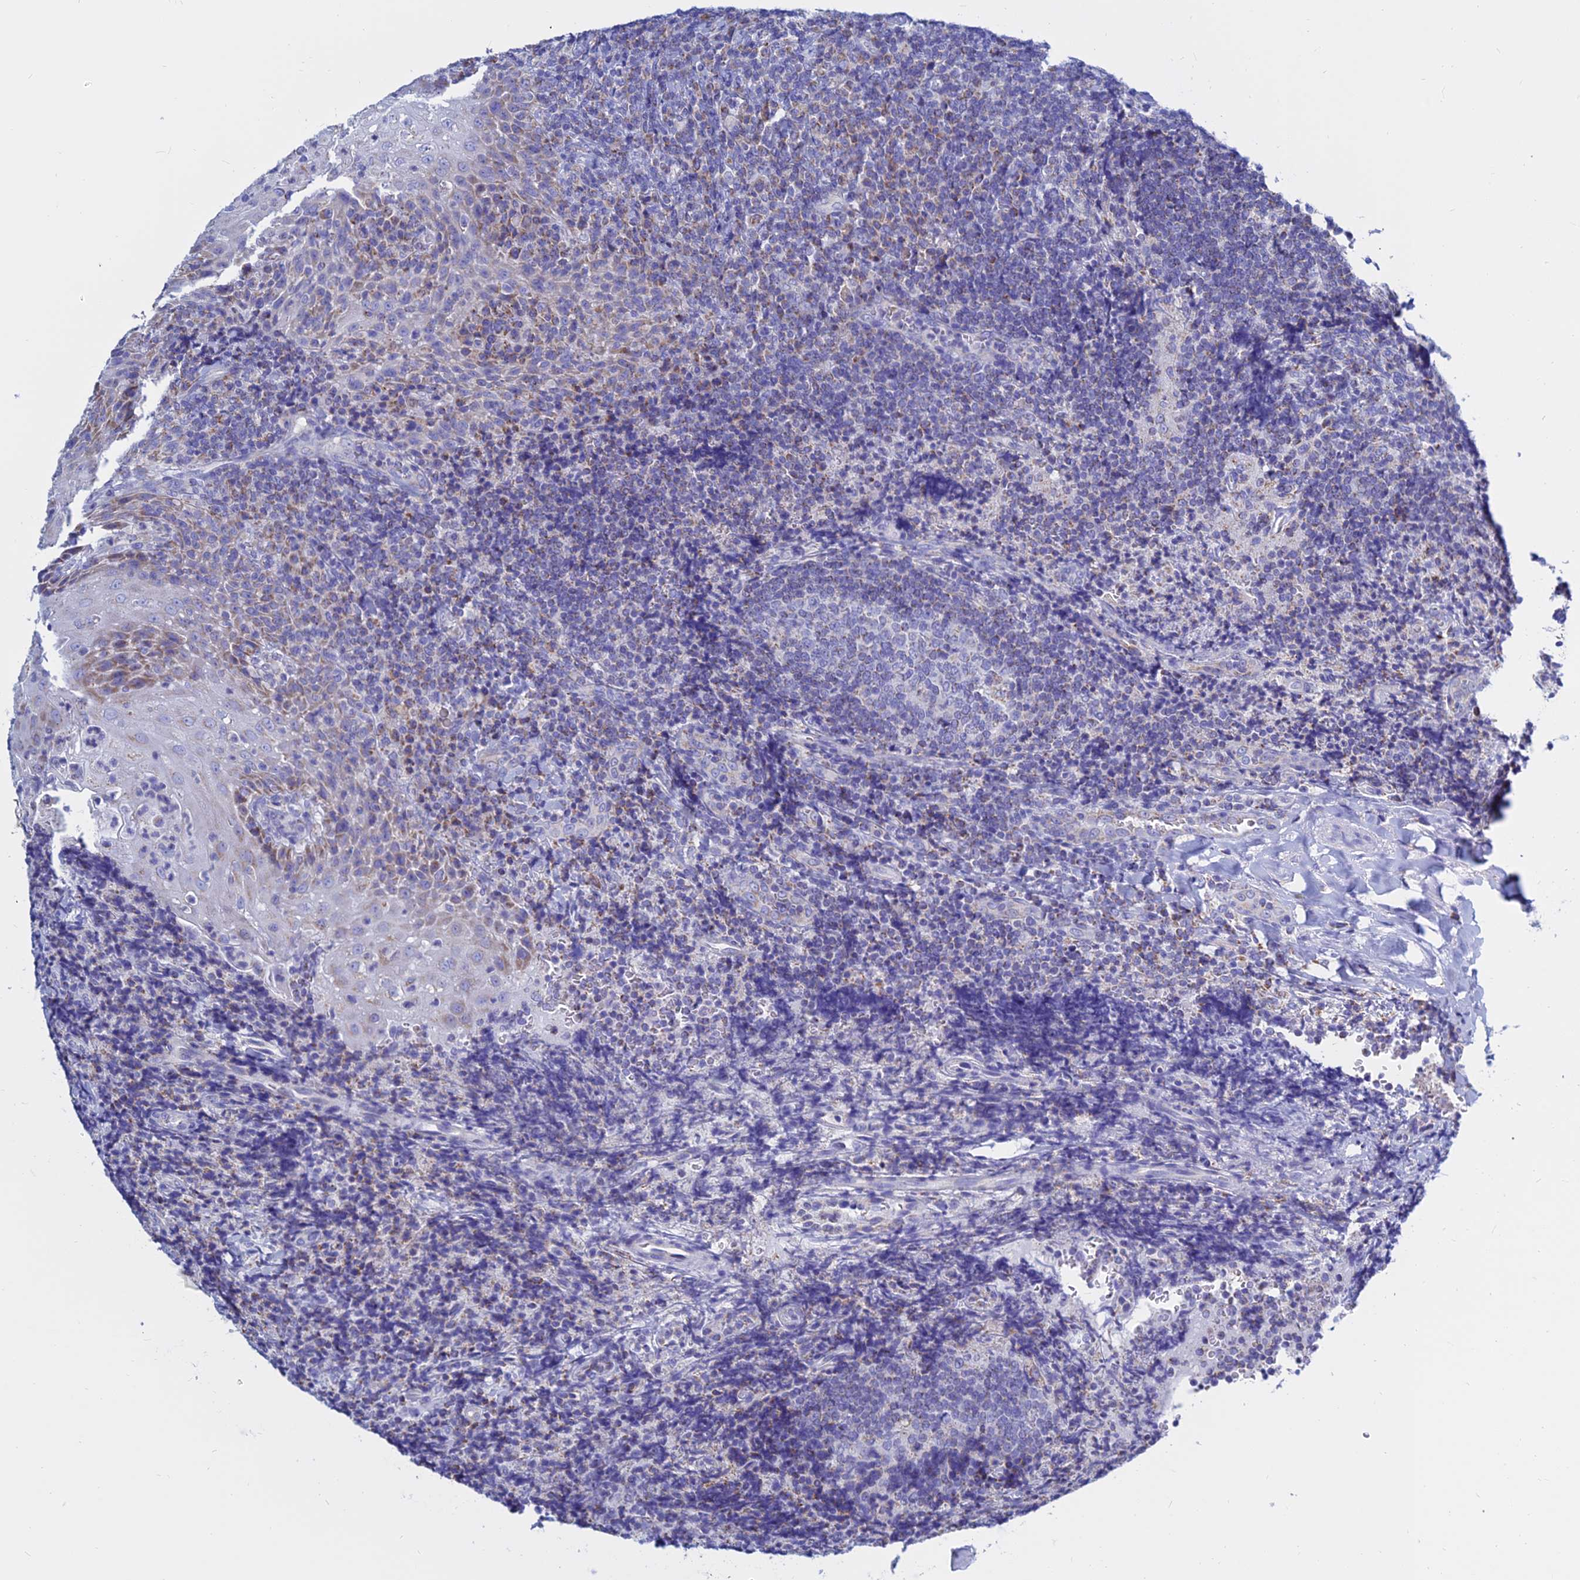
{"staining": {"intensity": "negative", "quantity": "none", "location": "none"}, "tissue": "tonsil", "cell_type": "Germinal center cells", "image_type": "normal", "snomed": [{"axis": "morphology", "description": "Normal tissue, NOS"}, {"axis": "topography", "description": "Tonsil"}], "caption": "The image demonstrates no significant positivity in germinal center cells of tonsil. Brightfield microscopy of IHC stained with DAB (3,3'-diaminobenzidine) (brown) and hematoxylin (blue), captured at high magnification.", "gene": "MGST1", "patient": {"sex": "male", "age": 37}}